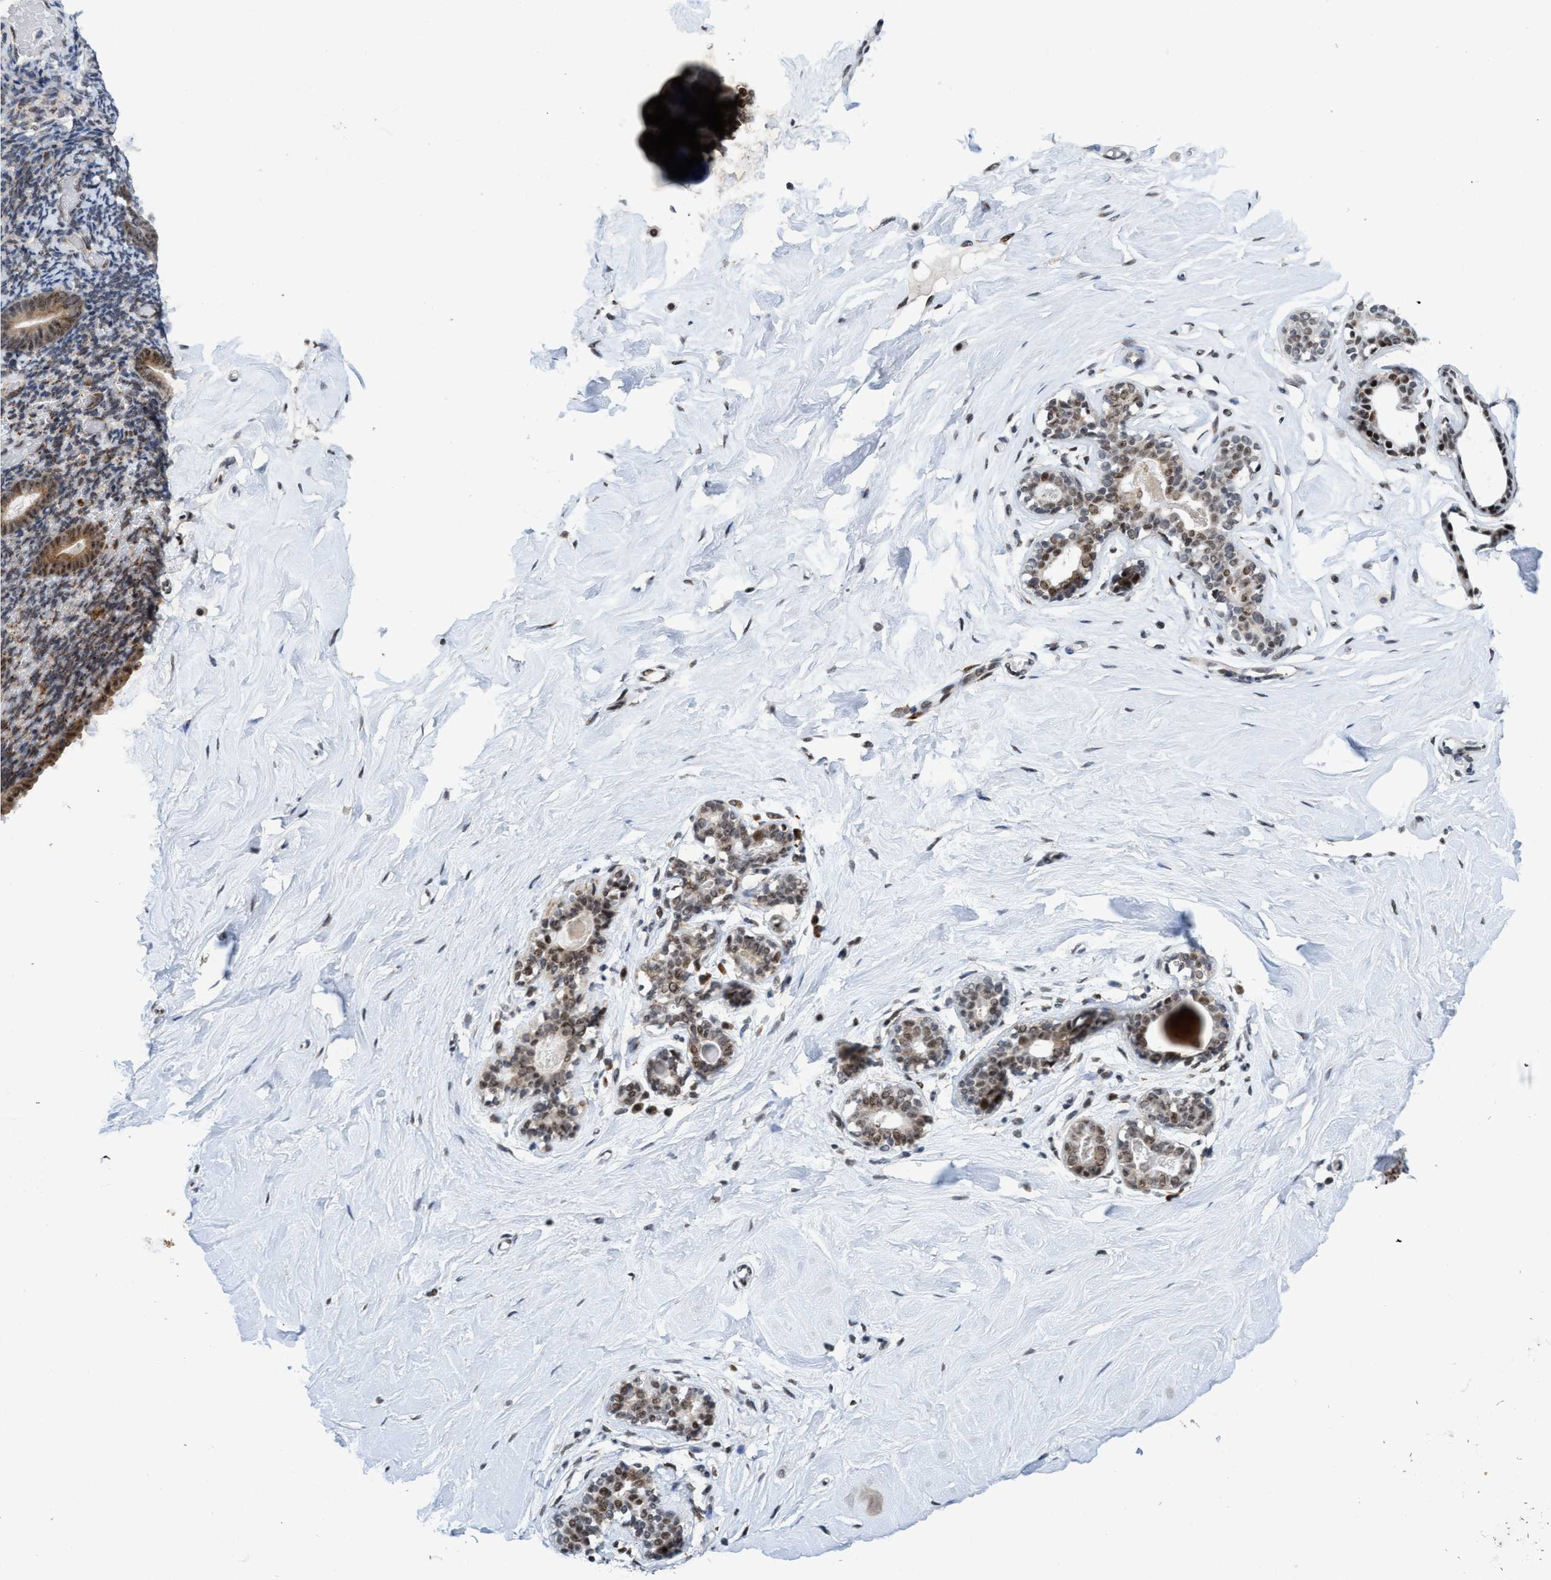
{"staining": {"intensity": "strong", "quantity": ">75%", "location": "nuclear"}, "tissue": "breast", "cell_type": "Adipocytes", "image_type": "normal", "snomed": [{"axis": "morphology", "description": "Normal tissue, NOS"}, {"axis": "topography", "description": "Breast"}], "caption": "The image exhibits immunohistochemical staining of normal breast. There is strong nuclear staining is appreciated in about >75% of adipocytes.", "gene": "GLT6D1", "patient": {"sex": "female", "age": 23}}